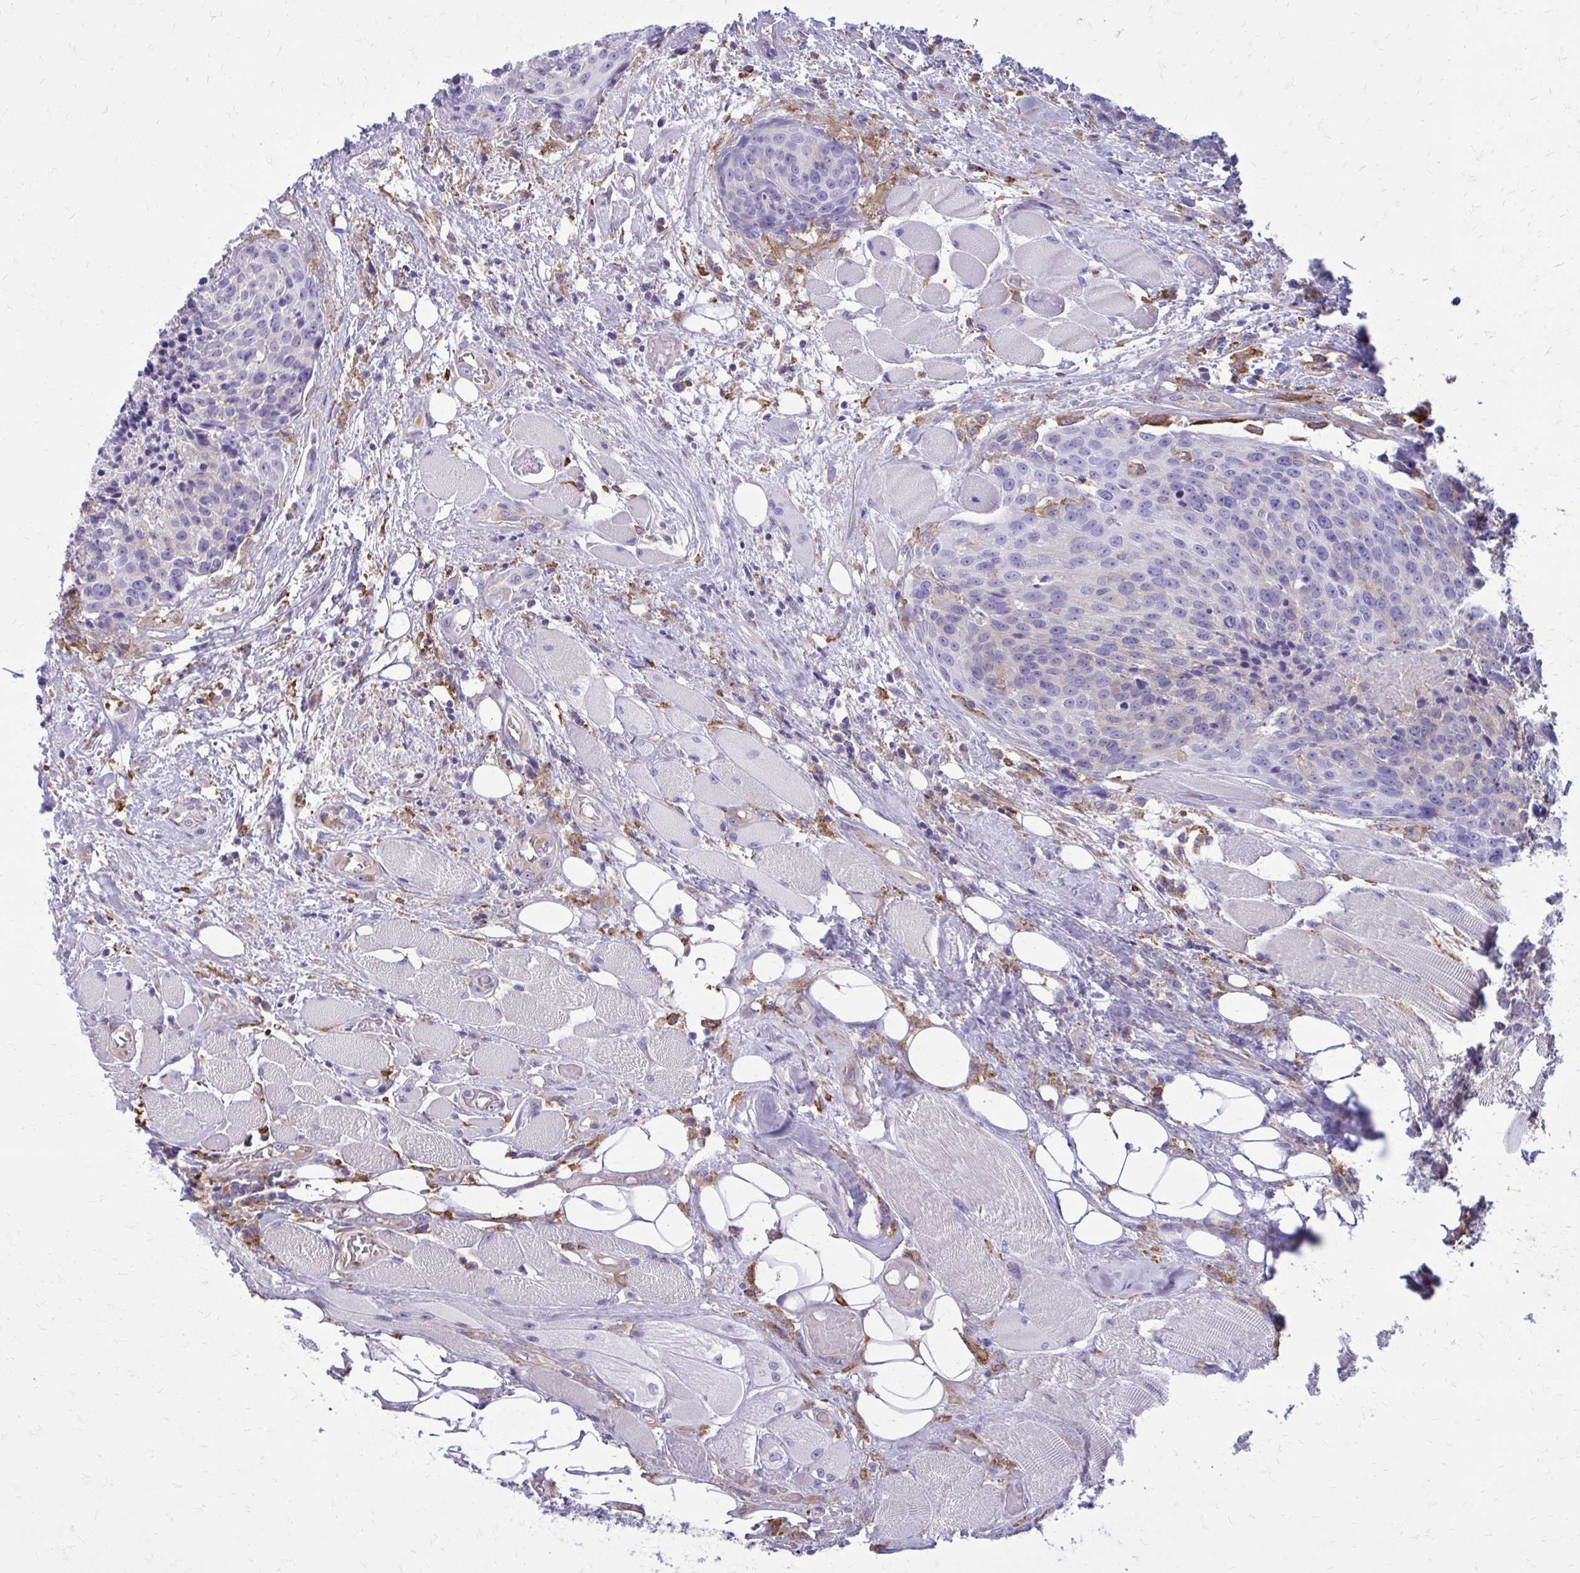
{"staining": {"intensity": "negative", "quantity": "none", "location": "none"}, "tissue": "head and neck cancer", "cell_type": "Tumor cells", "image_type": "cancer", "snomed": [{"axis": "morphology", "description": "Squamous cell carcinoma, NOS"}, {"axis": "topography", "description": "Oral tissue"}, {"axis": "topography", "description": "Head-Neck"}], "caption": "Tumor cells show no significant protein expression in head and neck cancer (squamous cell carcinoma).", "gene": "CLTA", "patient": {"sex": "male", "age": 64}}